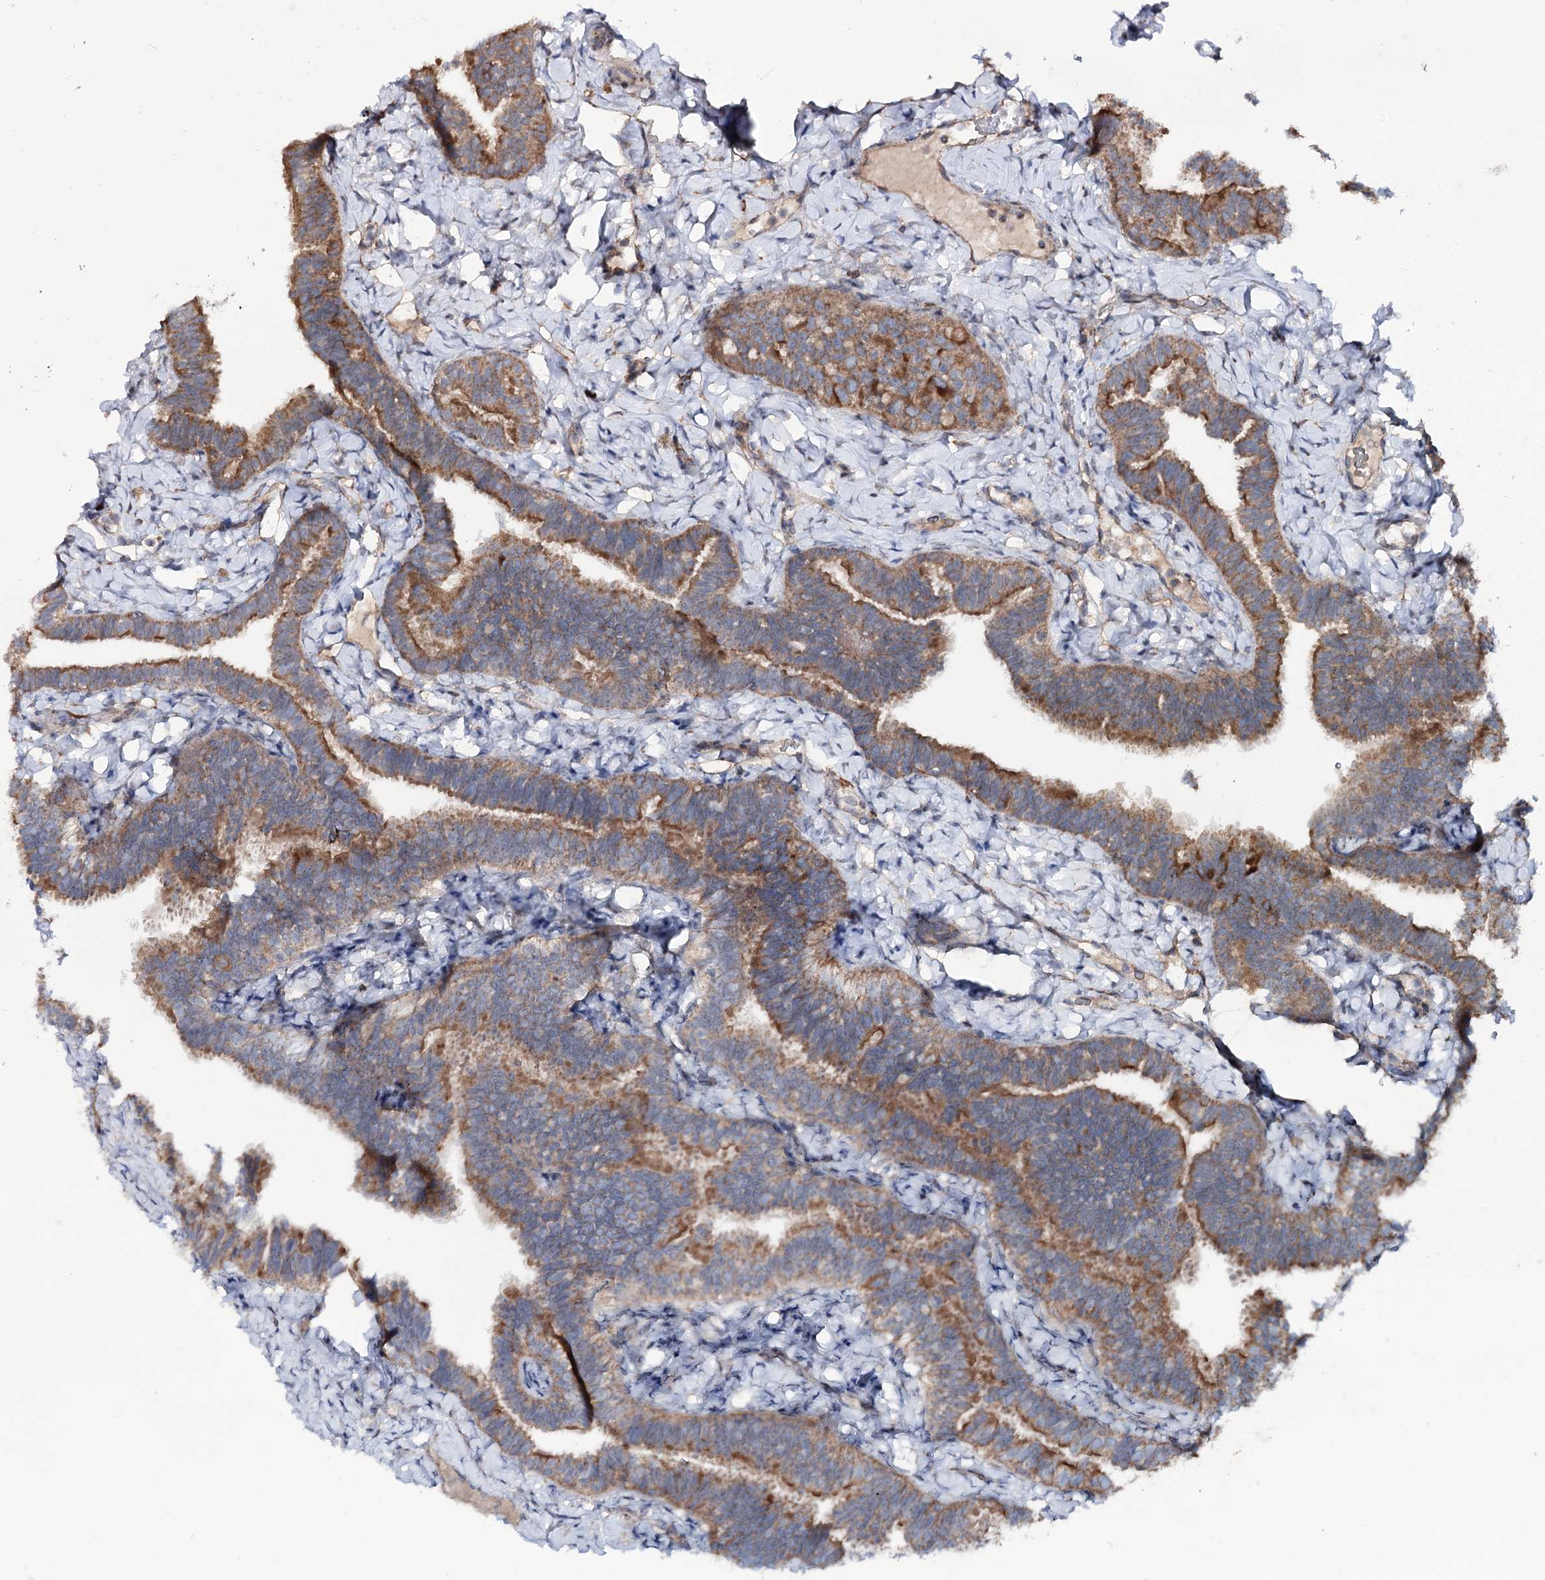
{"staining": {"intensity": "moderate", "quantity": ">75%", "location": "cytoplasmic/membranous"}, "tissue": "fallopian tube", "cell_type": "Glandular cells", "image_type": "normal", "snomed": [{"axis": "morphology", "description": "Normal tissue, NOS"}, {"axis": "topography", "description": "Fallopian tube"}], "caption": "IHC (DAB (3,3'-diaminobenzidine)) staining of unremarkable fallopian tube demonstrates moderate cytoplasmic/membranous protein staining in approximately >75% of glandular cells. The staining was performed using DAB, with brown indicating positive protein expression. Nuclei are stained blue with hematoxylin.", "gene": "MSANTD2", "patient": {"sex": "female", "age": 65}}